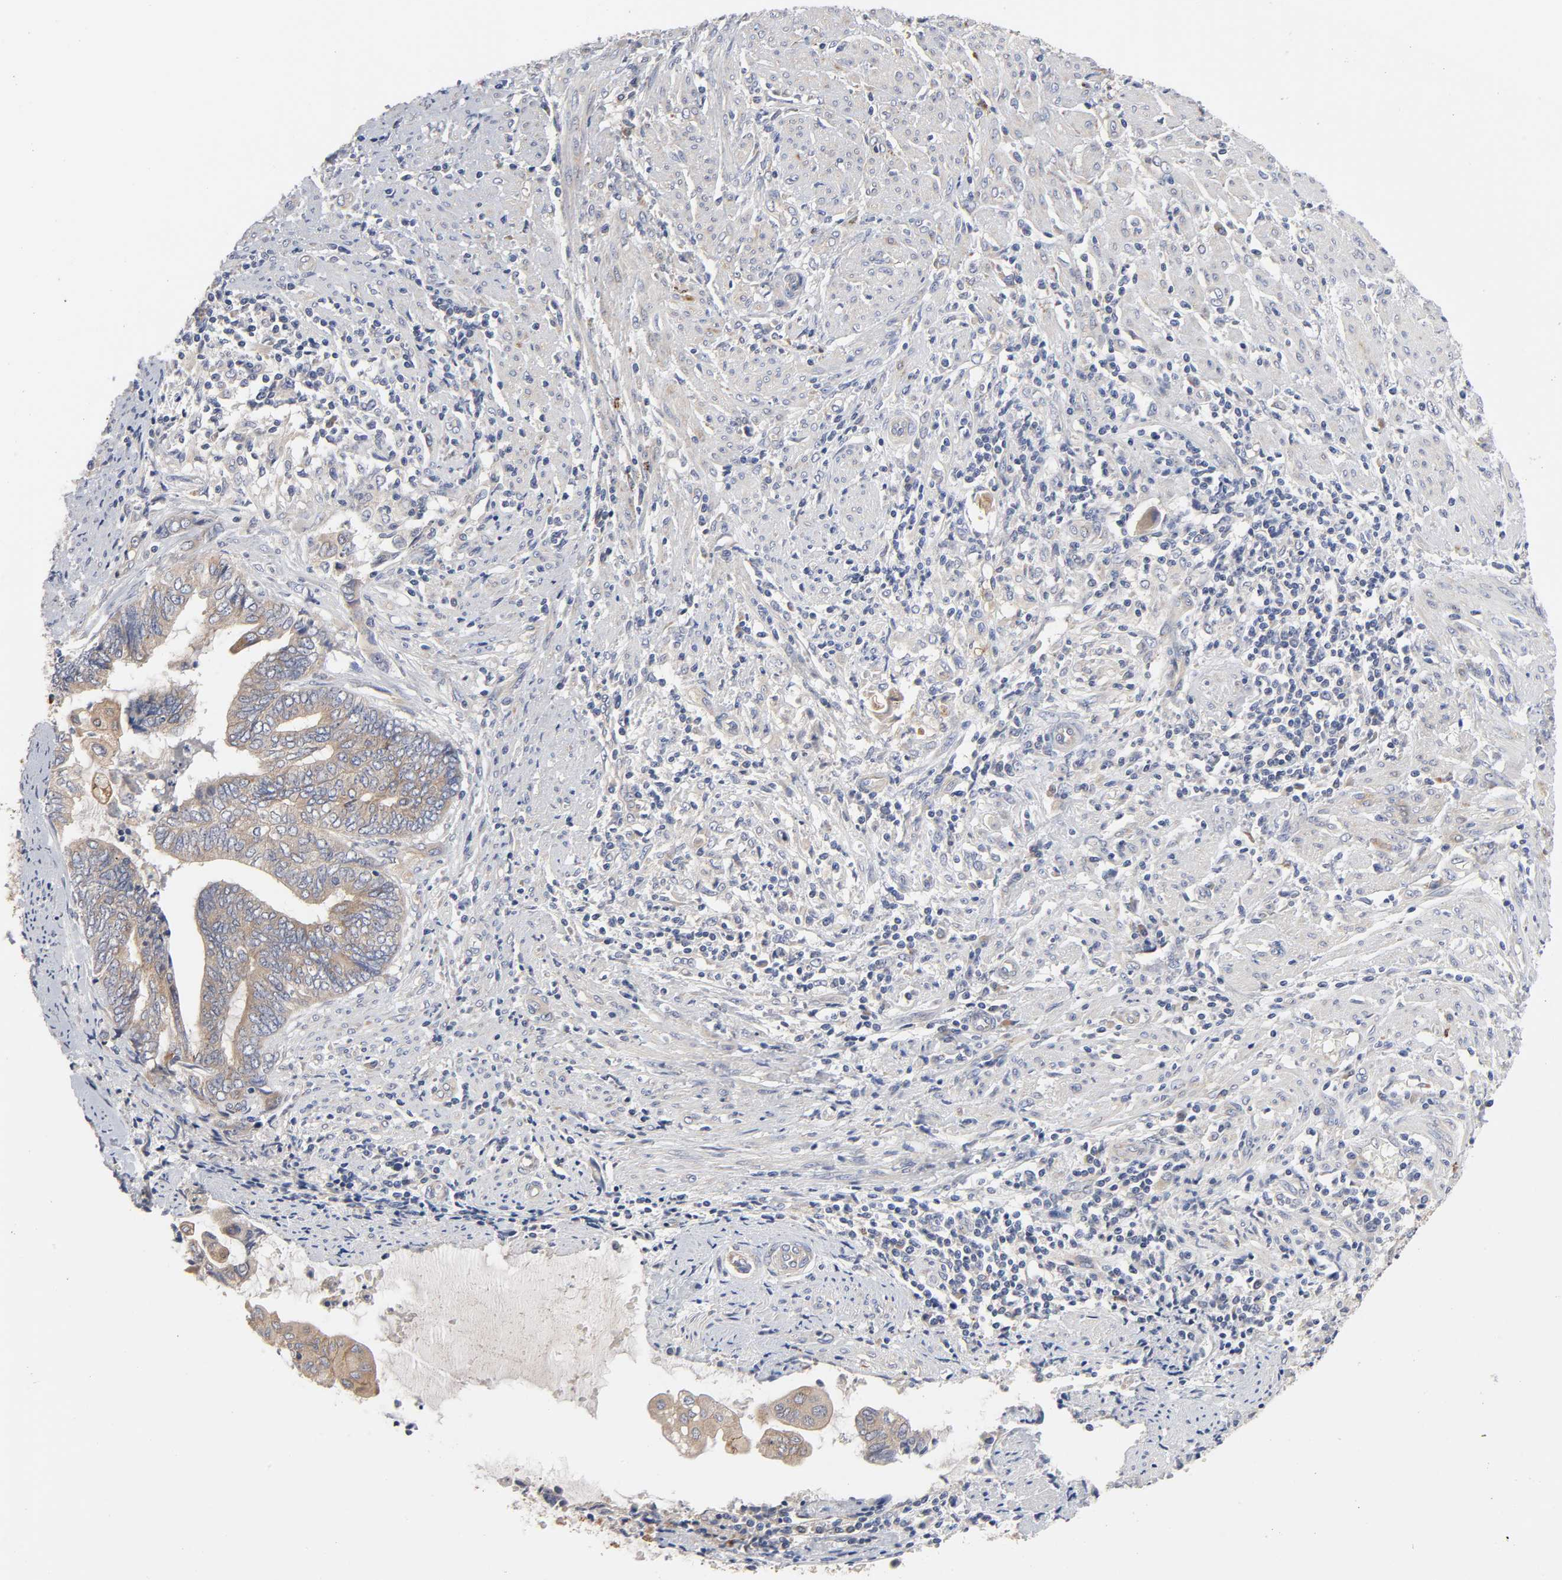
{"staining": {"intensity": "weak", "quantity": ">75%", "location": "cytoplasmic/membranous"}, "tissue": "endometrial cancer", "cell_type": "Tumor cells", "image_type": "cancer", "snomed": [{"axis": "morphology", "description": "Adenocarcinoma, NOS"}, {"axis": "topography", "description": "Uterus"}, {"axis": "topography", "description": "Endometrium"}], "caption": "The immunohistochemical stain shows weak cytoplasmic/membranous positivity in tumor cells of endometrial cancer tissue.", "gene": "C17orf75", "patient": {"sex": "female", "age": 70}}